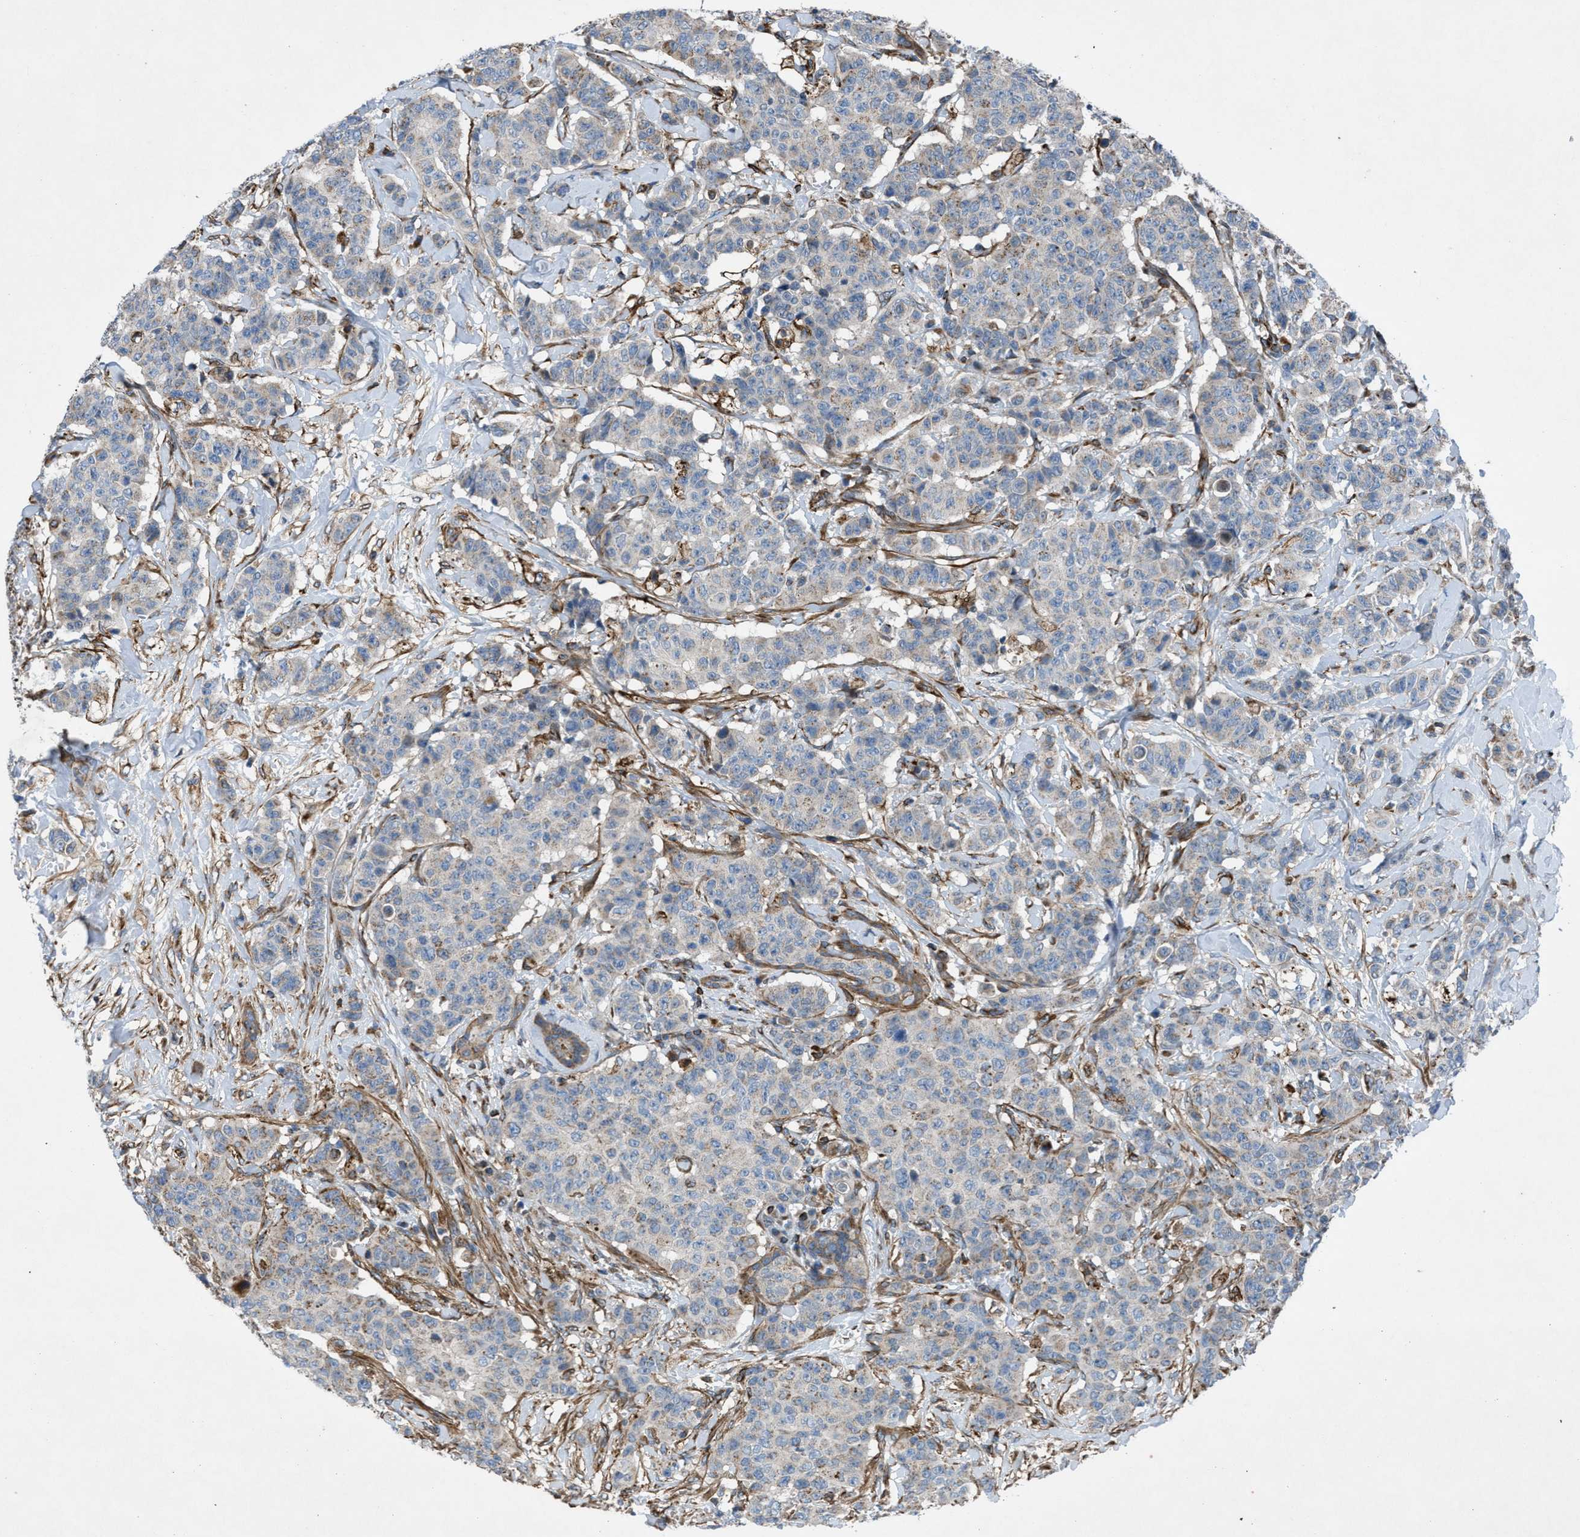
{"staining": {"intensity": "weak", "quantity": "<25%", "location": "cytoplasmic/membranous"}, "tissue": "breast cancer", "cell_type": "Tumor cells", "image_type": "cancer", "snomed": [{"axis": "morphology", "description": "Normal tissue, NOS"}, {"axis": "morphology", "description": "Duct carcinoma"}, {"axis": "topography", "description": "Breast"}], "caption": "A histopathology image of breast cancer stained for a protein displays no brown staining in tumor cells.", "gene": "SLC6A9", "patient": {"sex": "female", "age": 40}}